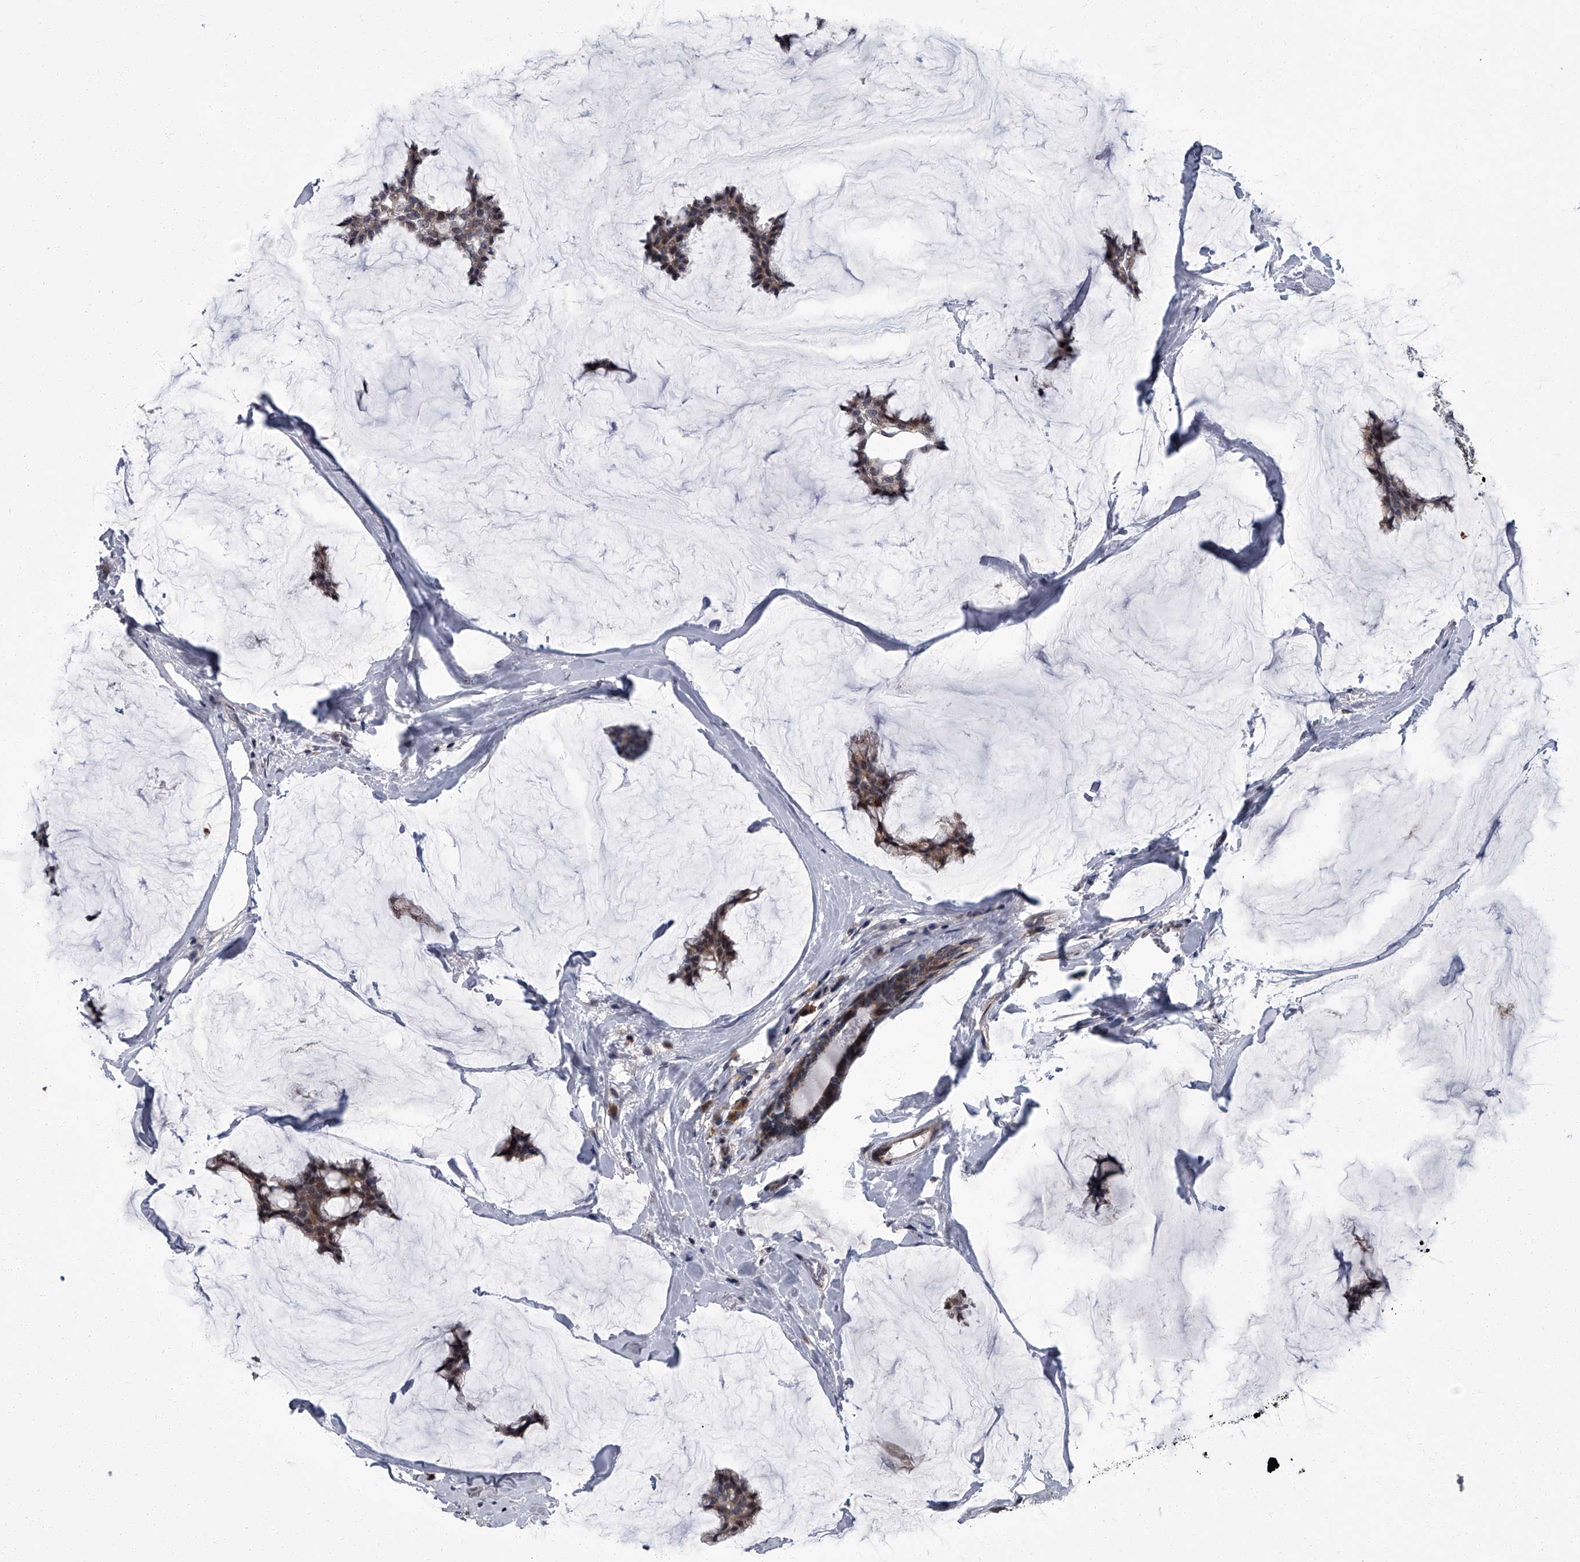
{"staining": {"intensity": "moderate", "quantity": ">75%", "location": "cytoplasmic/membranous,nuclear"}, "tissue": "breast cancer", "cell_type": "Tumor cells", "image_type": "cancer", "snomed": [{"axis": "morphology", "description": "Duct carcinoma"}, {"axis": "topography", "description": "Breast"}], "caption": "Protein staining by immunohistochemistry exhibits moderate cytoplasmic/membranous and nuclear staining in approximately >75% of tumor cells in breast cancer.", "gene": "ZNF274", "patient": {"sex": "female", "age": 93}}